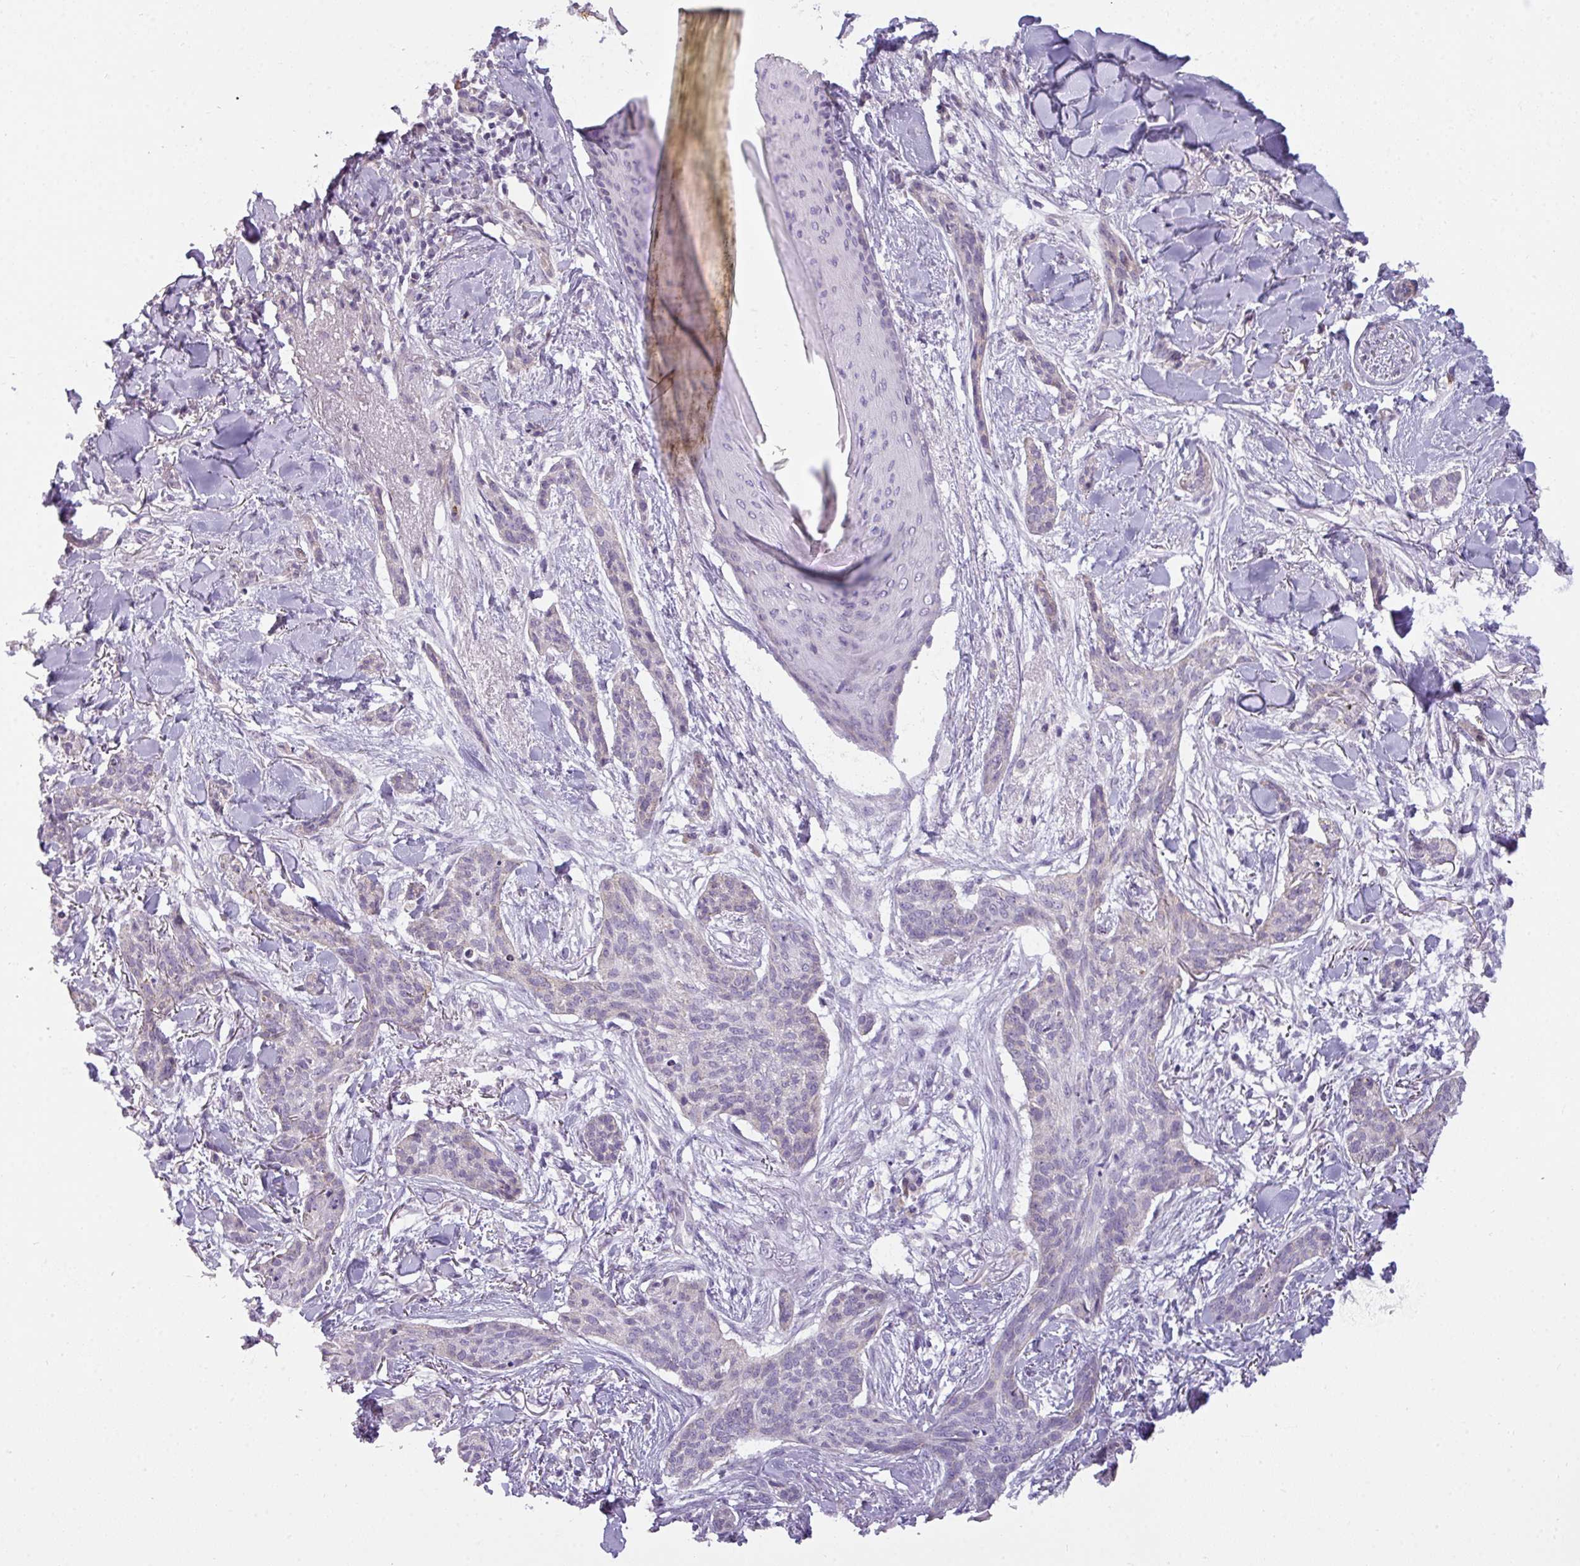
{"staining": {"intensity": "negative", "quantity": "none", "location": "none"}, "tissue": "skin cancer", "cell_type": "Tumor cells", "image_type": "cancer", "snomed": [{"axis": "morphology", "description": "Basal cell carcinoma"}, {"axis": "topography", "description": "Skin"}], "caption": "Tumor cells show no significant staining in skin cancer (basal cell carcinoma). (Stains: DAB immunohistochemistry with hematoxylin counter stain, Microscopy: brightfield microscopy at high magnification).", "gene": "C2orf68", "patient": {"sex": "male", "age": 52}}